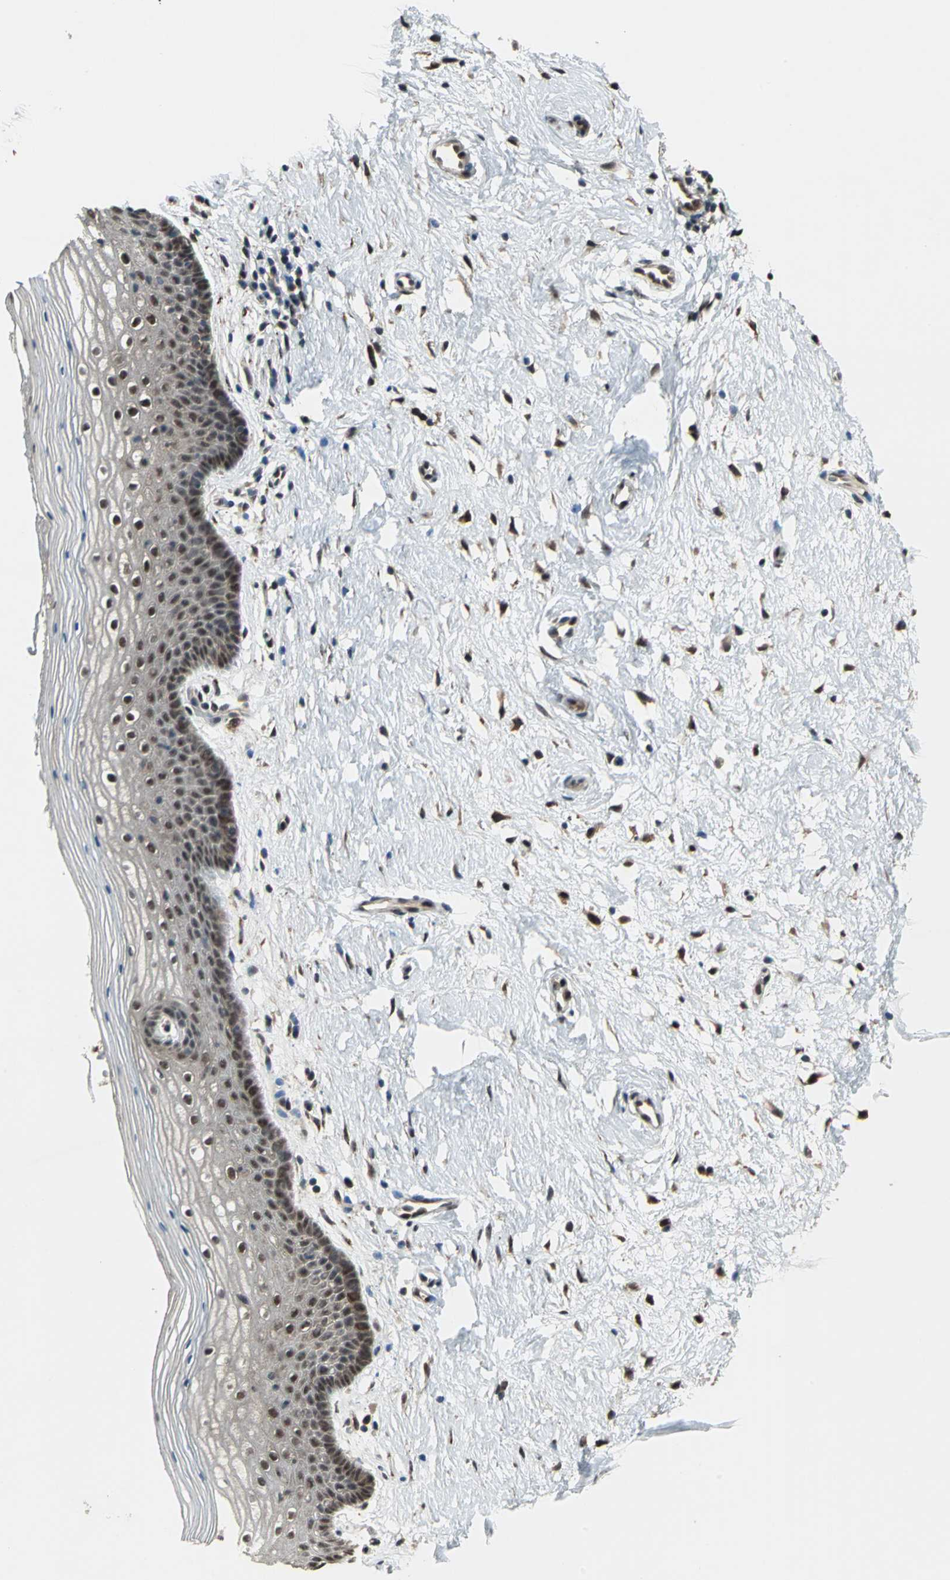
{"staining": {"intensity": "strong", "quantity": "25%-75%", "location": "cytoplasmic/membranous,nuclear"}, "tissue": "vagina", "cell_type": "Squamous epithelial cells", "image_type": "normal", "snomed": [{"axis": "morphology", "description": "Normal tissue, NOS"}, {"axis": "topography", "description": "Vagina"}], "caption": "Immunohistochemistry (IHC) (DAB (3,3'-diaminobenzidine)) staining of unremarkable vagina demonstrates strong cytoplasmic/membranous,nuclear protein positivity in about 25%-75% of squamous epithelial cells.", "gene": "COPS5", "patient": {"sex": "female", "age": 46}}